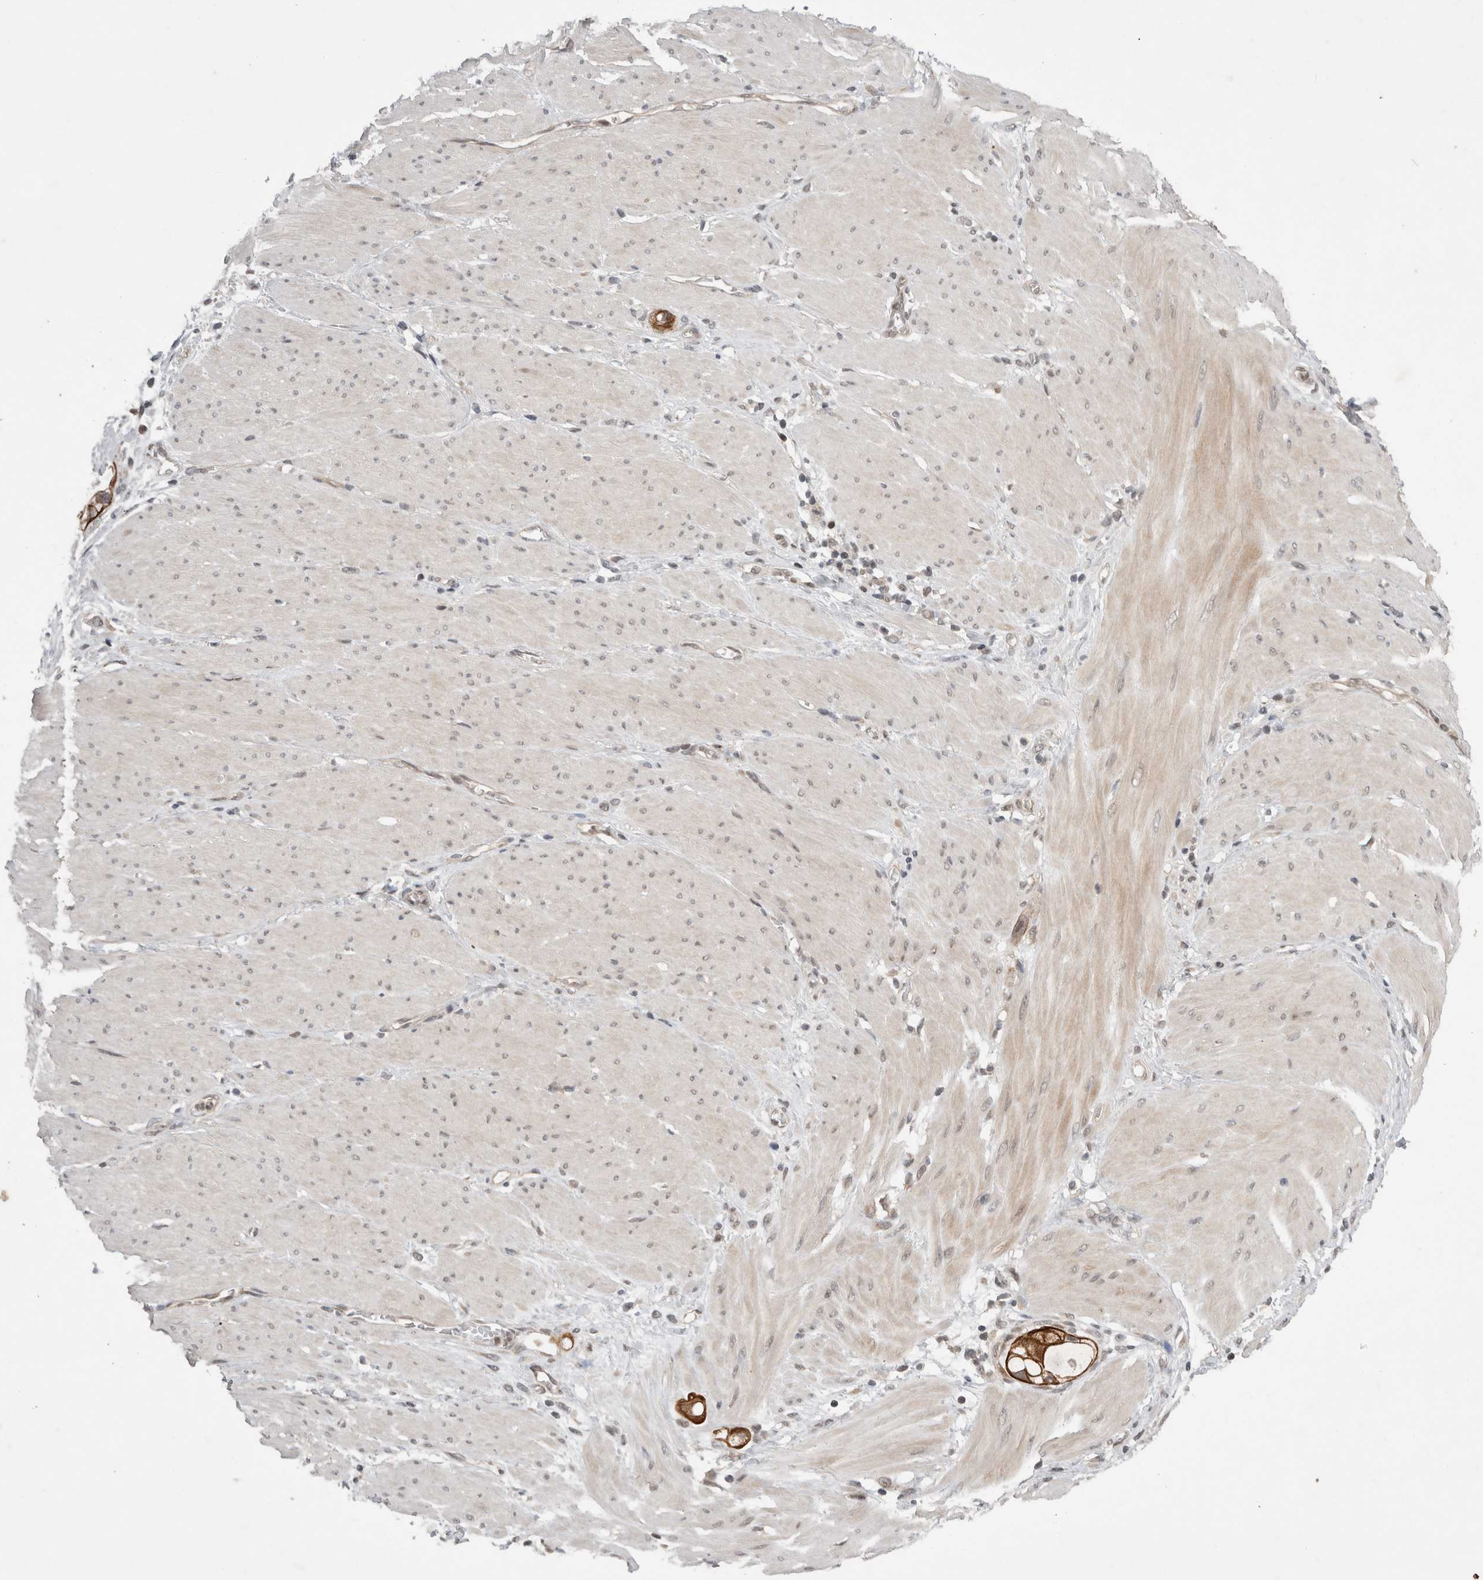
{"staining": {"intensity": "strong", "quantity": ">75%", "location": "cytoplasmic/membranous"}, "tissue": "stomach cancer", "cell_type": "Tumor cells", "image_type": "cancer", "snomed": [{"axis": "morphology", "description": "Adenocarcinoma, NOS"}, {"axis": "topography", "description": "Stomach"}, {"axis": "topography", "description": "Stomach, lower"}], "caption": "Immunohistochemical staining of human stomach cancer (adenocarcinoma) reveals high levels of strong cytoplasmic/membranous protein staining in approximately >75% of tumor cells.", "gene": "ZNF341", "patient": {"sex": "female", "age": 48}}